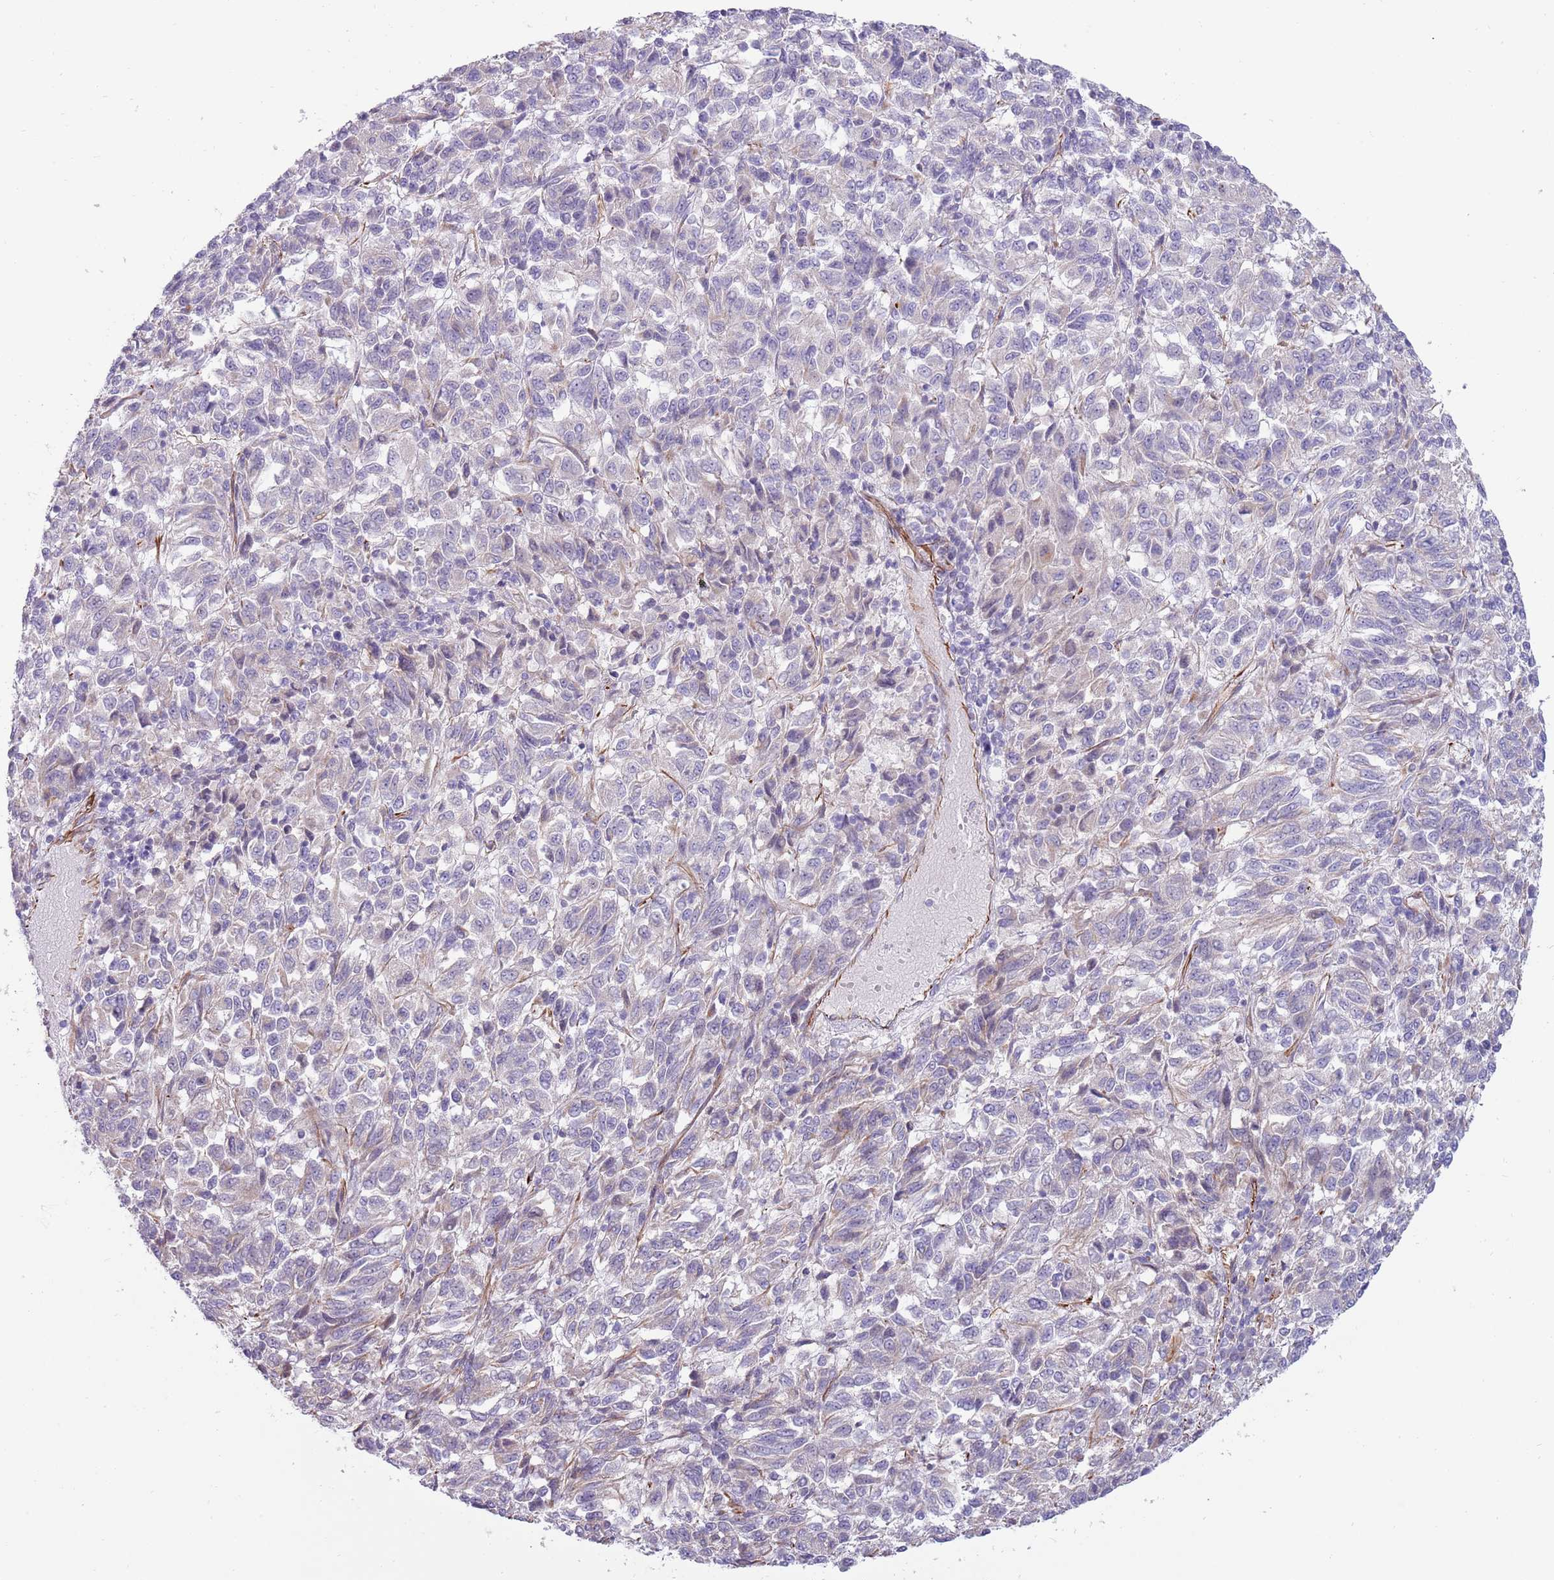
{"staining": {"intensity": "negative", "quantity": "none", "location": "none"}, "tissue": "melanoma", "cell_type": "Tumor cells", "image_type": "cancer", "snomed": [{"axis": "morphology", "description": "Malignant melanoma, Metastatic site"}, {"axis": "topography", "description": "Lung"}], "caption": "Tumor cells show no significant positivity in melanoma.", "gene": "MOGAT1", "patient": {"sex": "male", "age": 64}}